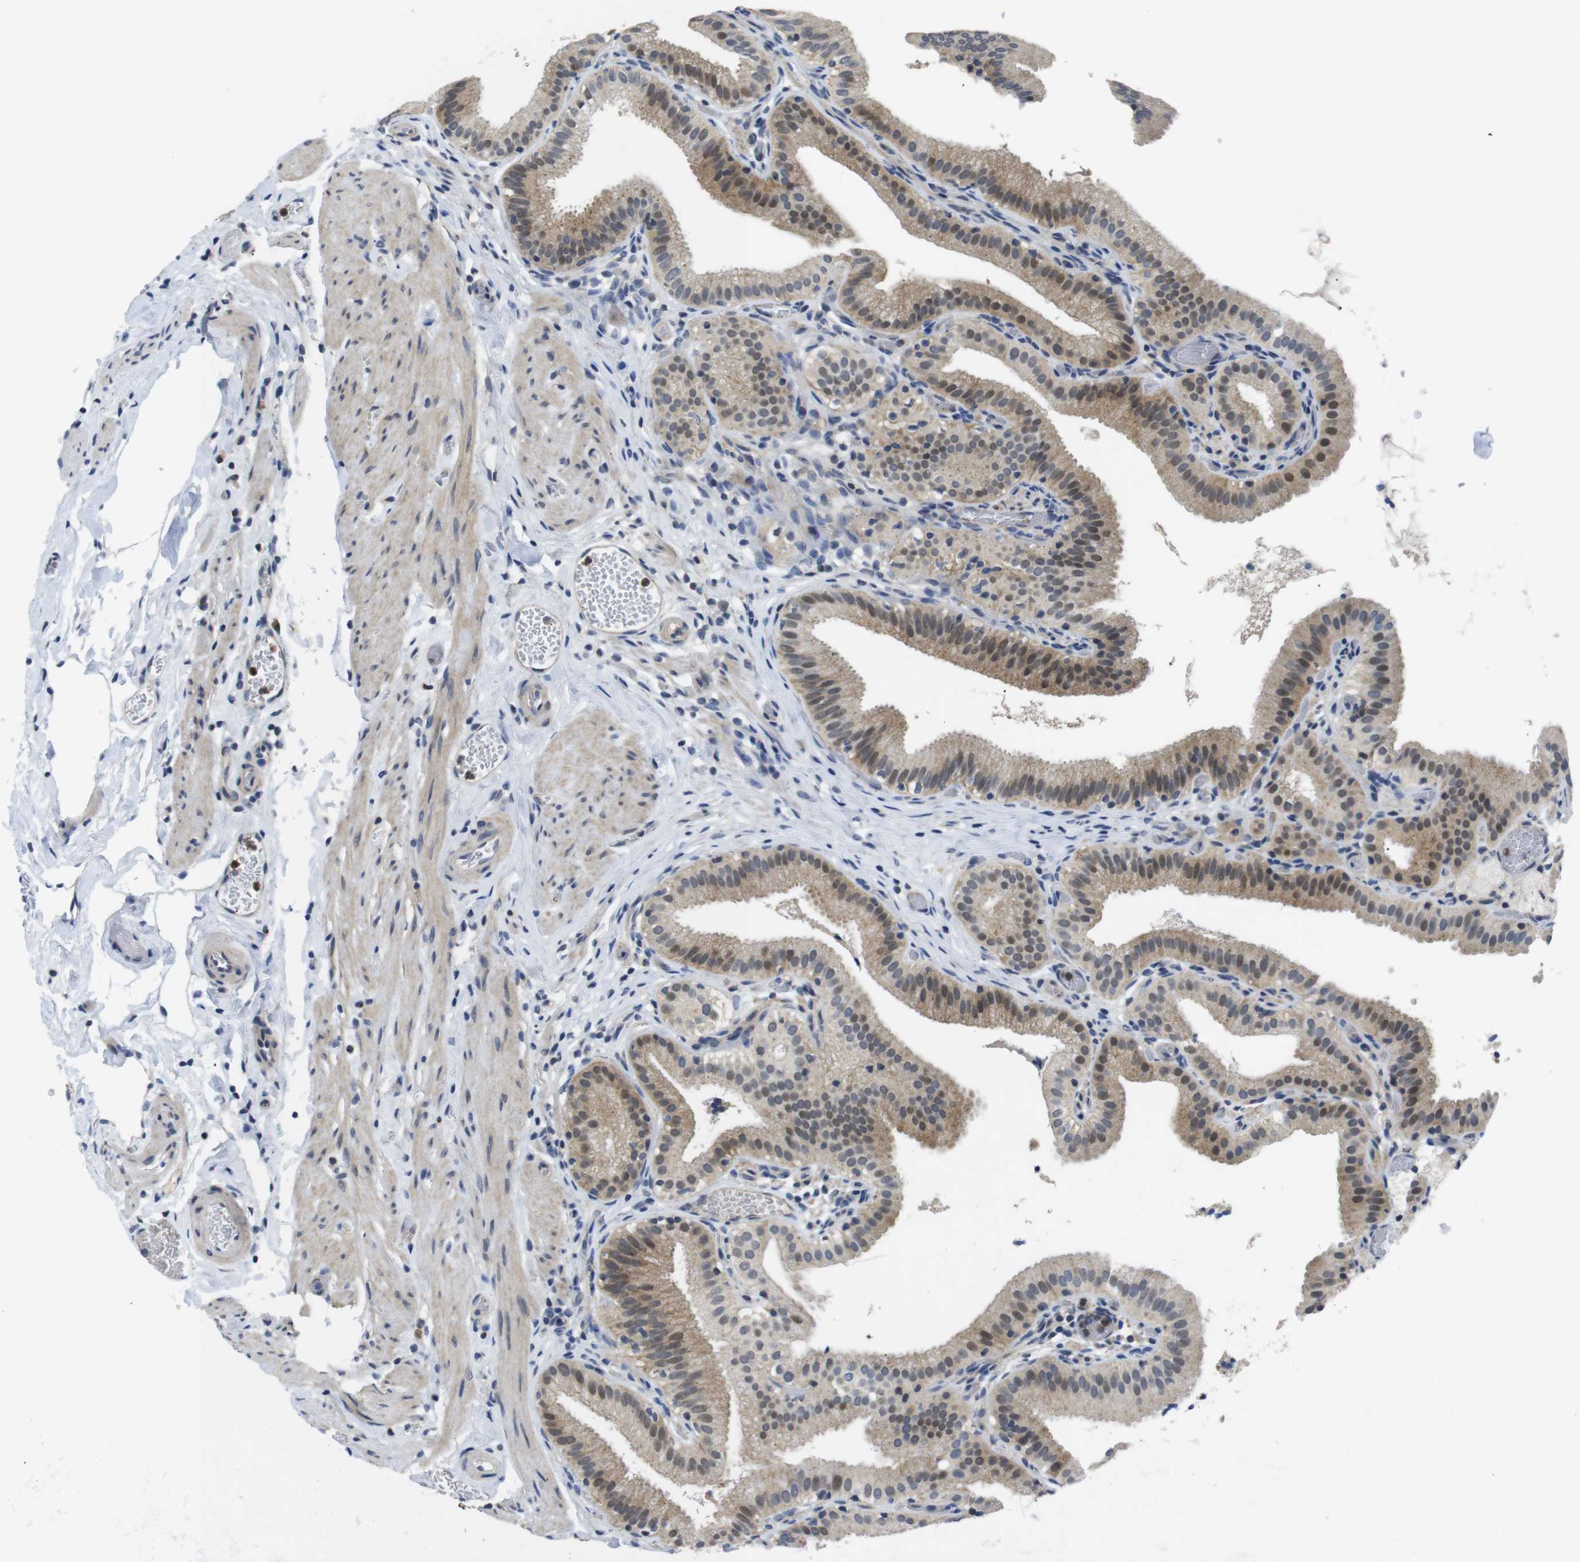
{"staining": {"intensity": "moderate", "quantity": ">75%", "location": "cytoplasmic/membranous,nuclear"}, "tissue": "gallbladder", "cell_type": "Glandular cells", "image_type": "normal", "snomed": [{"axis": "morphology", "description": "Normal tissue, NOS"}, {"axis": "topography", "description": "Gallbladder"}], "caption": "Protein analysis of normal gallbladder reveals moderate cytoplasmic/membranous,nuclear positivity in approximately >75% of glandular cells. (DAB (3,3'-diaminobenzidine) IHC, brown staining for protein, blue staining for nuclei).", "gene": "FNTA", "patient": {"sex": "male", "age": 54}}